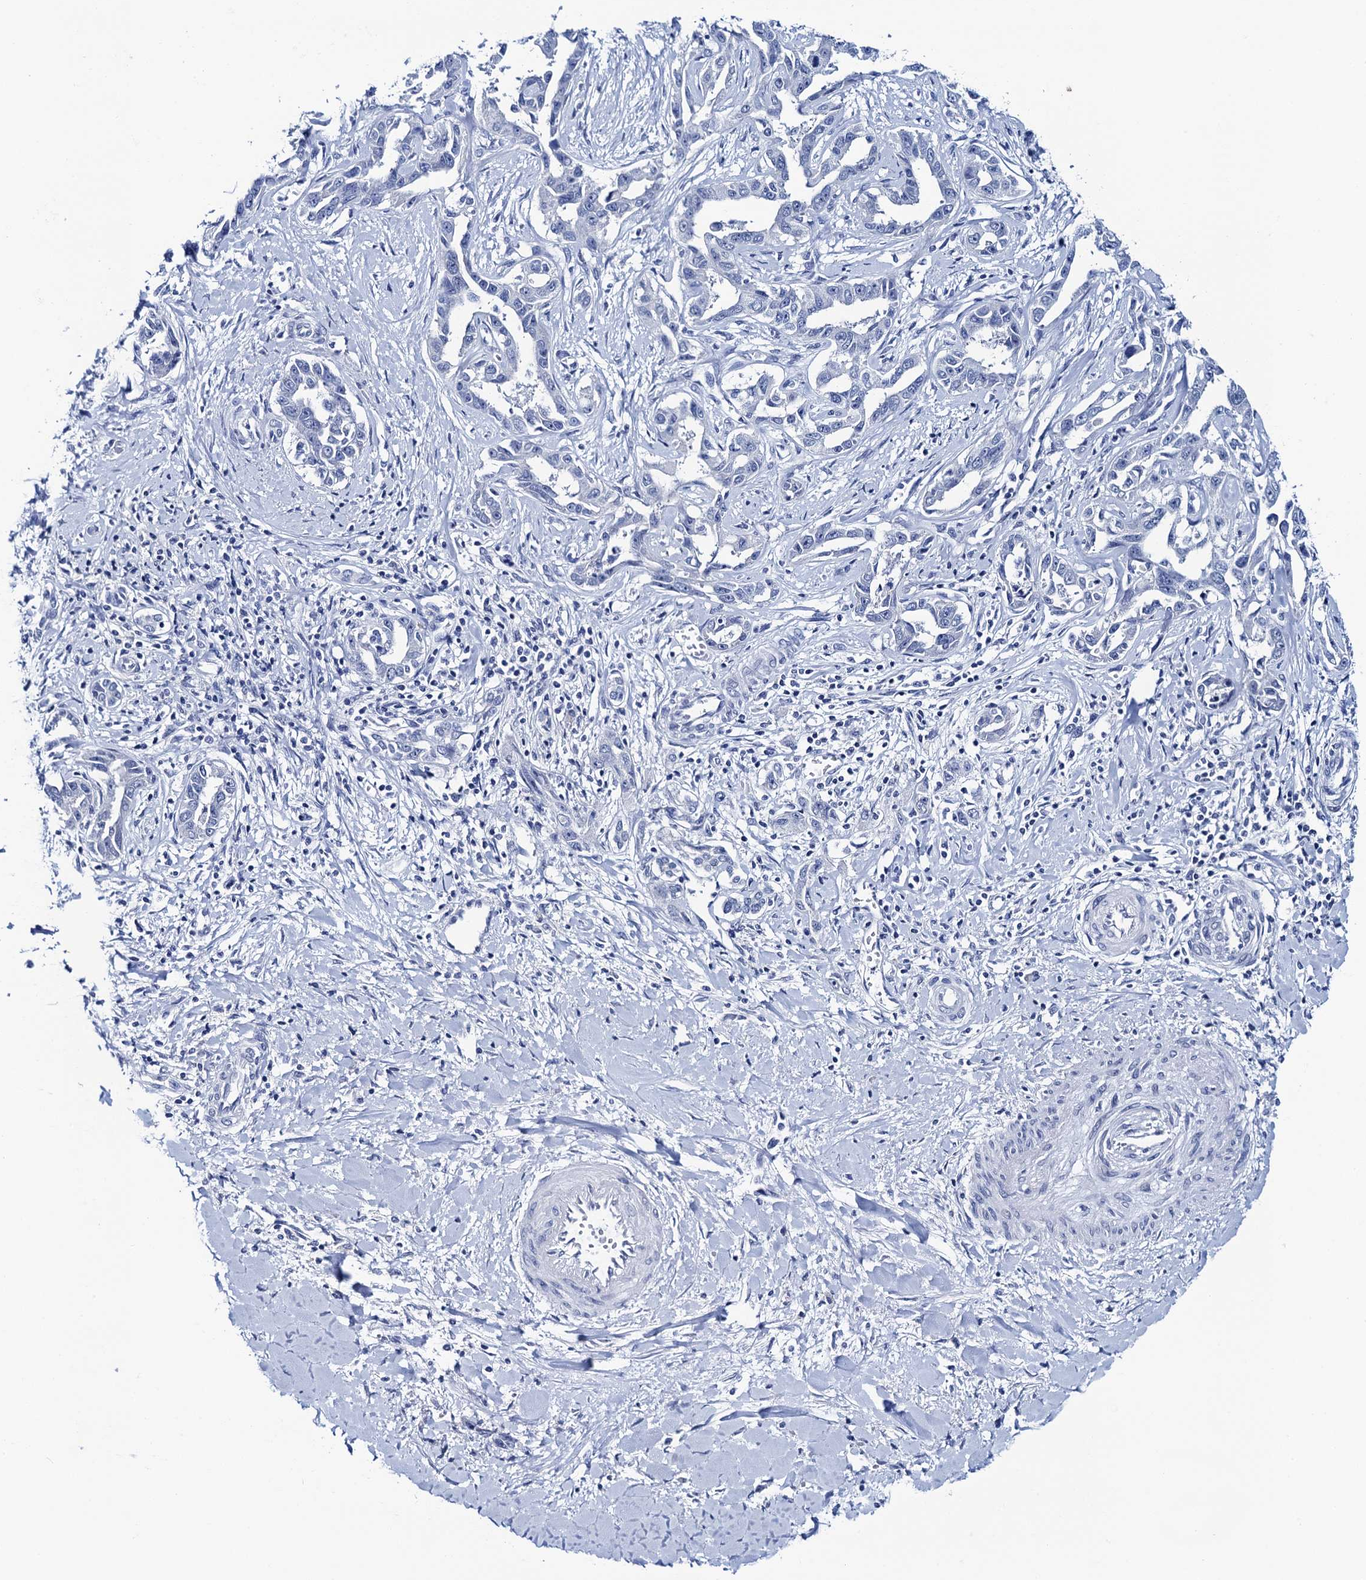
{"staining": {"intensity": "negative", "quantity": "none", "location": "none"}, "tissue": "liver cancer", "cell_type": "Tumor cells", "image_type": "cancer", "snomed": [{"axis": "morphology", "description": "Cholangiocarcinoma"}, {"axis": "topography", "description": "Liver"}], "caption": "Immunohistochemistry image of neoplastic tissue: human cholangiocarcinoma (liver) stained with DAB (3,3'-diaminobenzidine) shows no significant protein expression in tumor cells.", "gene": "LYPD3", "patient": {"sex": "male", "age": 59}}